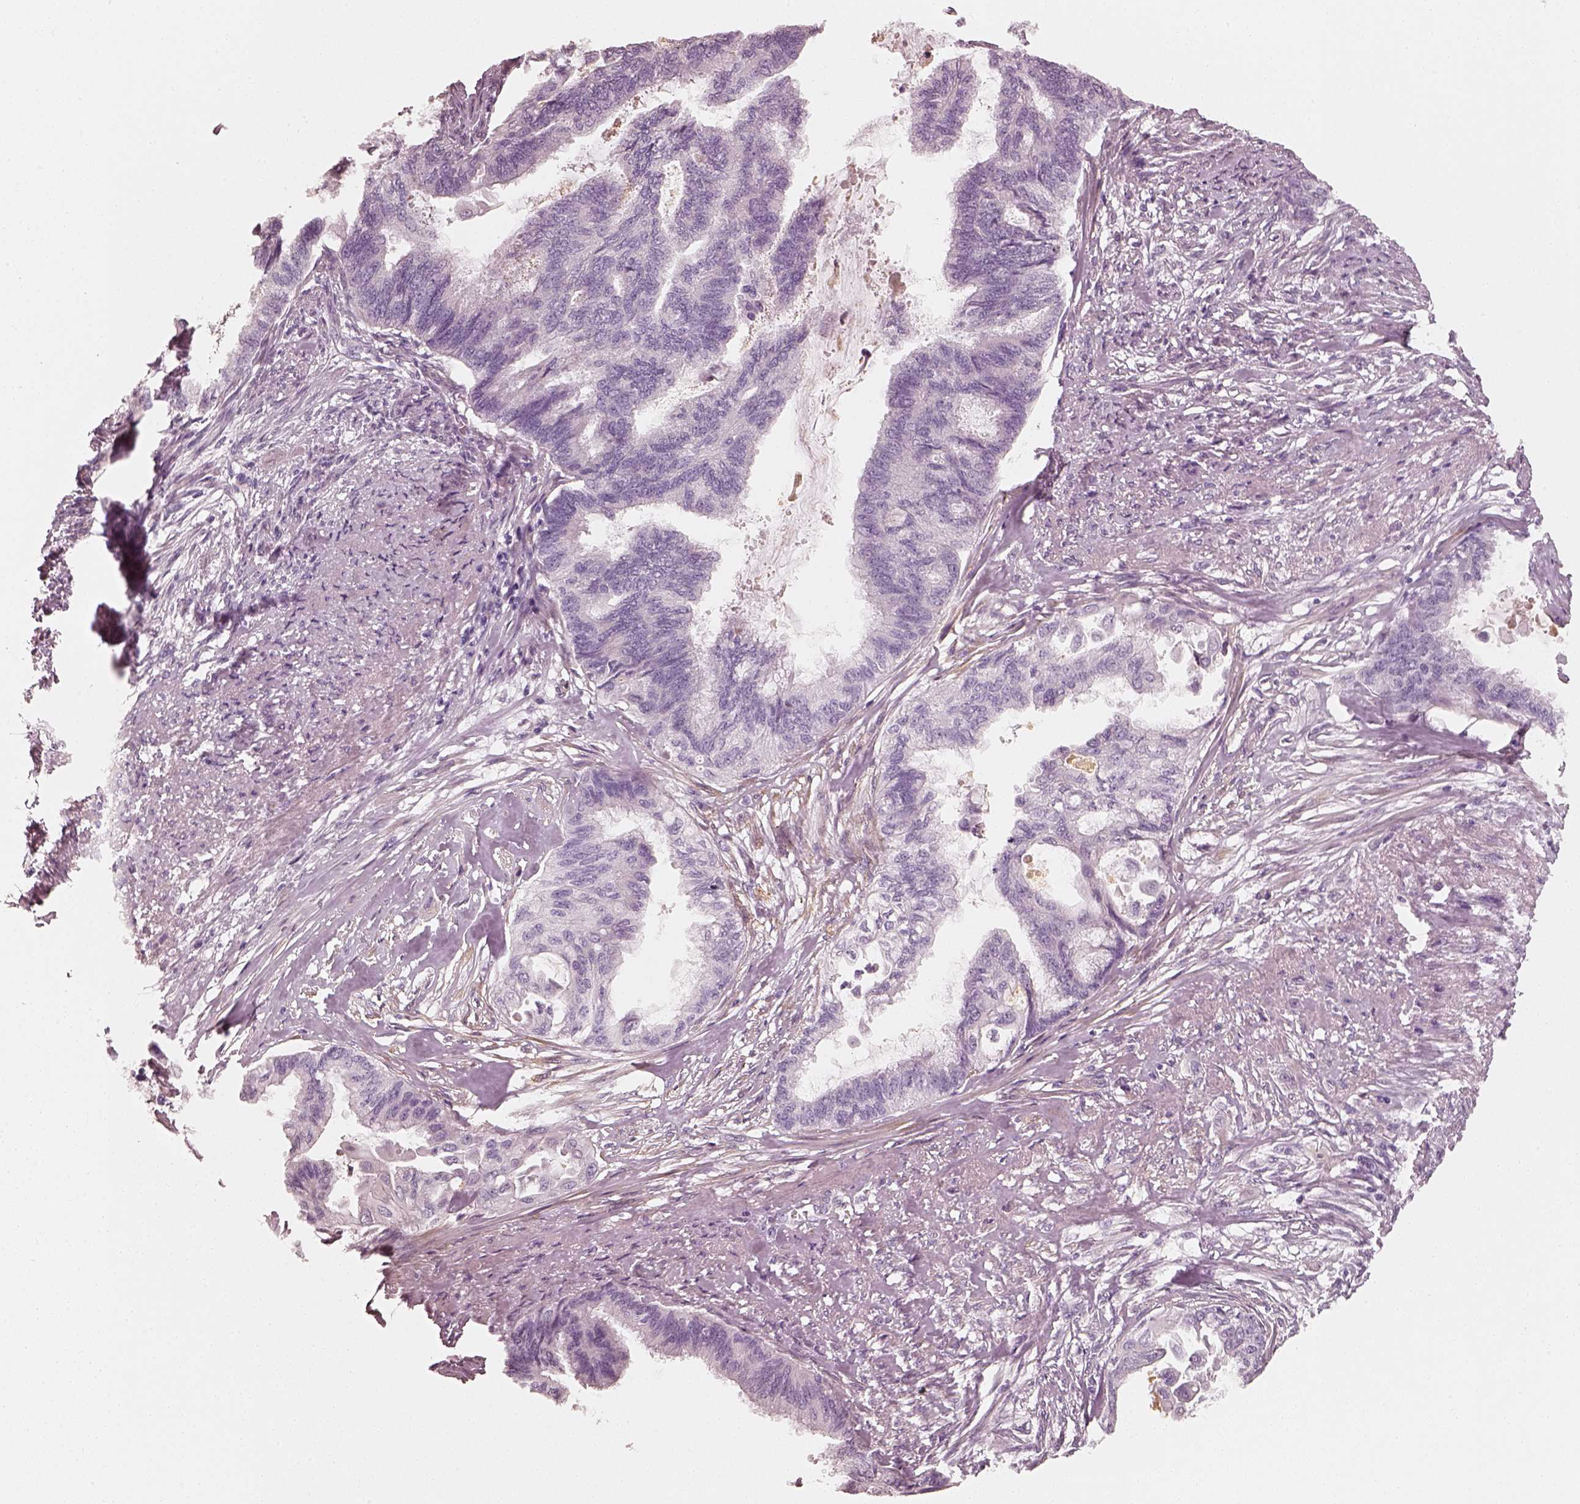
{"staining": {"intensity": "negative", "quantity": "none", "location": "none"}, "tissue": "endometrial cancer", "cell_type": "Tumor cells", "image_type": "cancer", "snomed": [{"axis": "morphology", "description": "Adenocarcinoma, NOS"}, {"axis": "topography", "description": "Endometrium"}], "caption": "The micrograph exhibits no staining of tumor cells in adenocarcinoma (endometrial).", "gene": "RS1", "patient": {"sex": "female", "age": 86}}